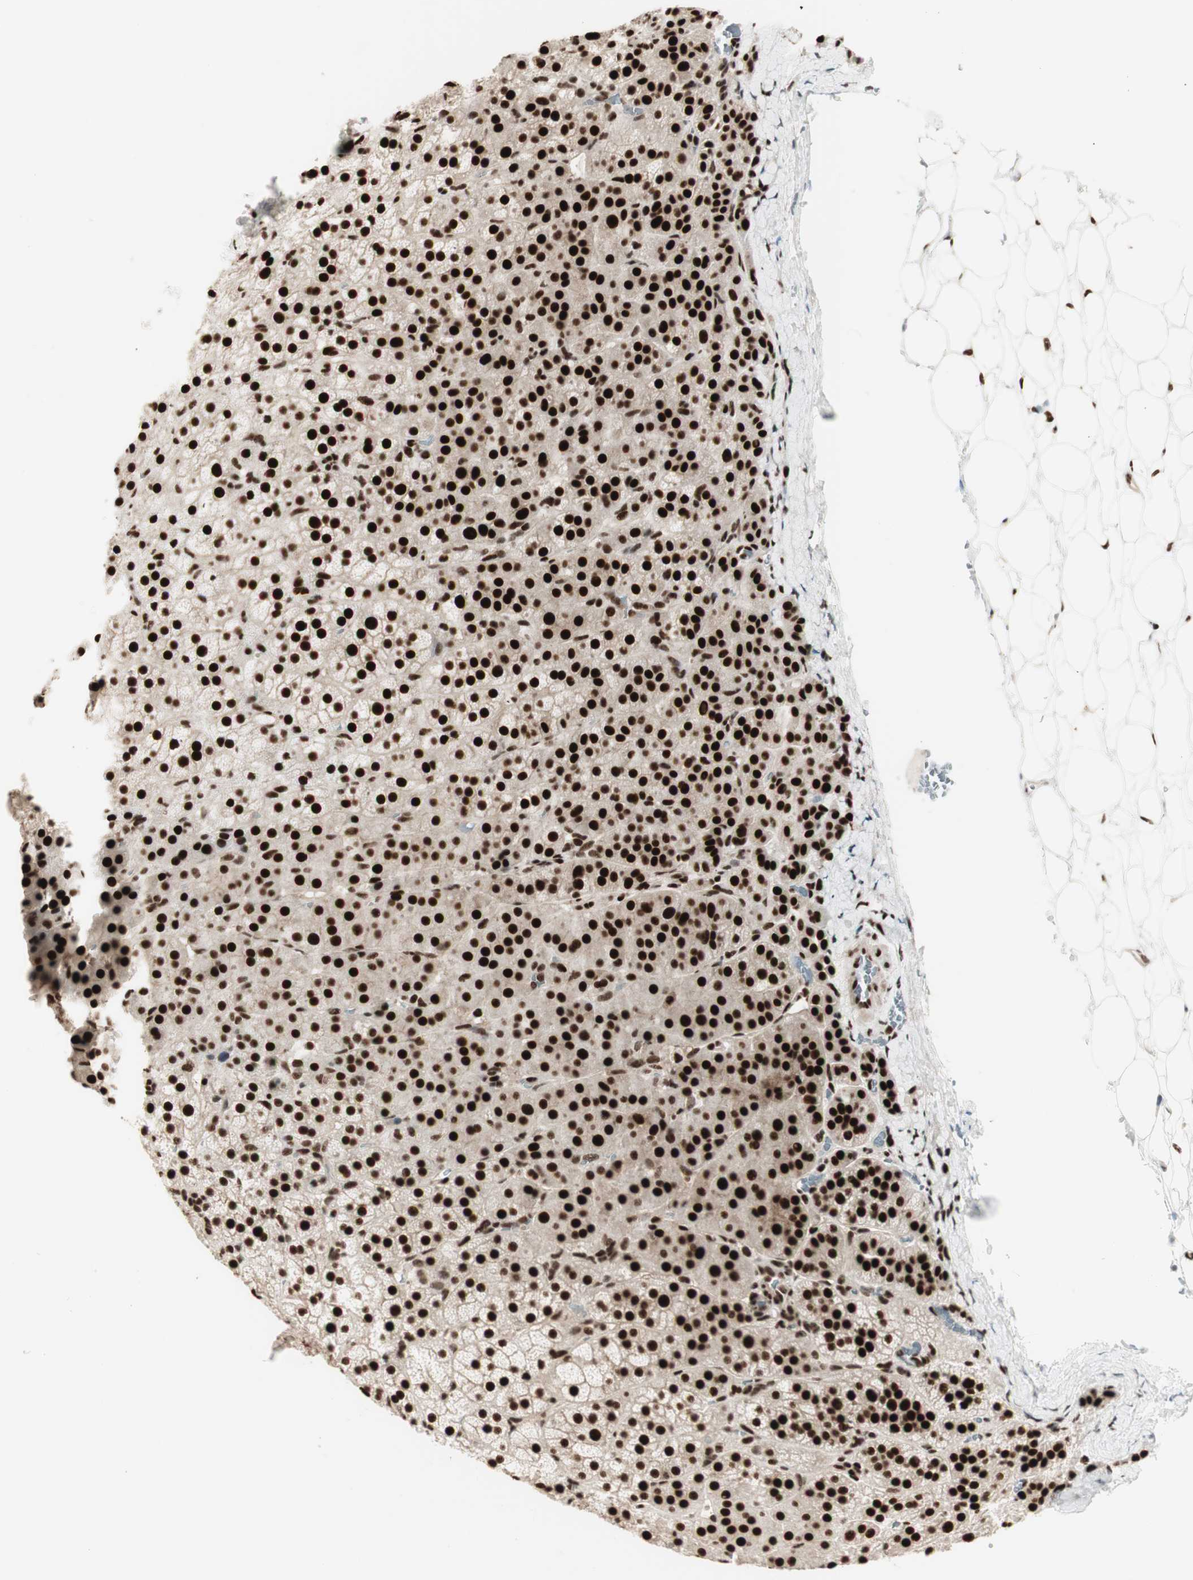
{"staining": {"intensity": "strong", "quantity": ">75%", "location": "nuclear"}, "tissue": "adrenal gland", "cell_type": "Glandular cells", "image_type": "normal", "snomed": [{"axis": "morphology", "description": "Normal tissue, NOS"}, {"axis": "topography", "description": "Adrenal gland"}], "caption": "High-magnification brightfield microscopy of benign adrenal gland stained with DAB (3,3'-diaminobenzidine) (brown) and counterstained with hematoxylin (blue). glandular cells exhibit strong nuclear expression is seen in about>75% of cells.", "gene": "HEXIM1", "patient": {"sex": "female", "age": 57}}